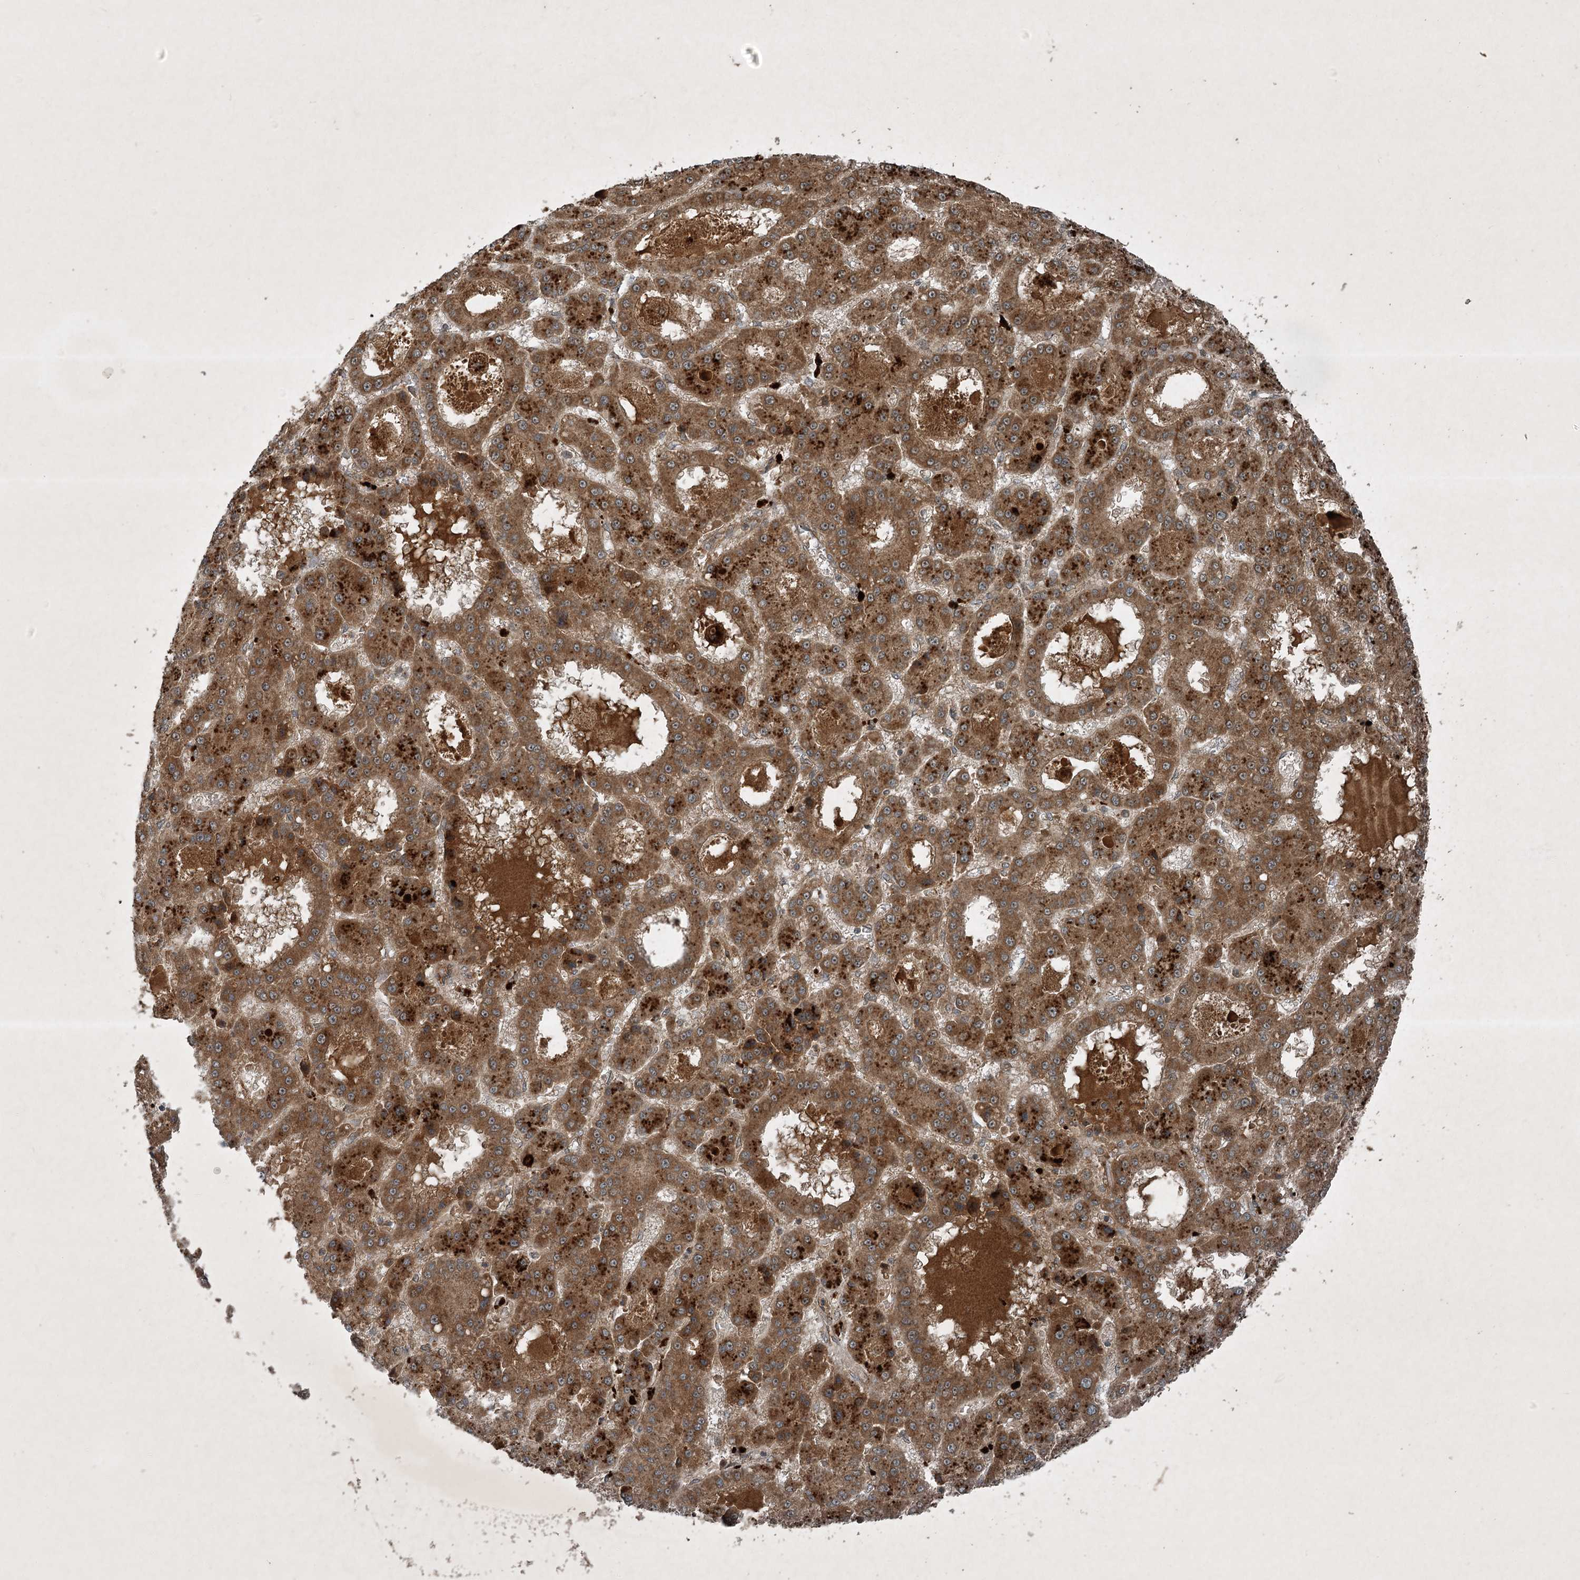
{"staining": {"intensity": "strong", "quantity": ">75%", "location": "cytoplasmic/membranous"}, "tissue": "liver cancer", "cell_type": "Tumor cells", "image_type": "cancer", "snomed": [{"axis": "morphology", "description": "Carcinoma, Hepatocellular, NOS"}, {"axis": "topography", "description": "Liver"}], "caption": "A histopathology image showing strong cytoplasmic/membranous expression in about >75% of tumor cells in hepatocellular carcinoma (liver), as visualized by brown immunohistochemical staining.", "gene": "UNC93A", "patient": {"sex": "male", "age": 70}}